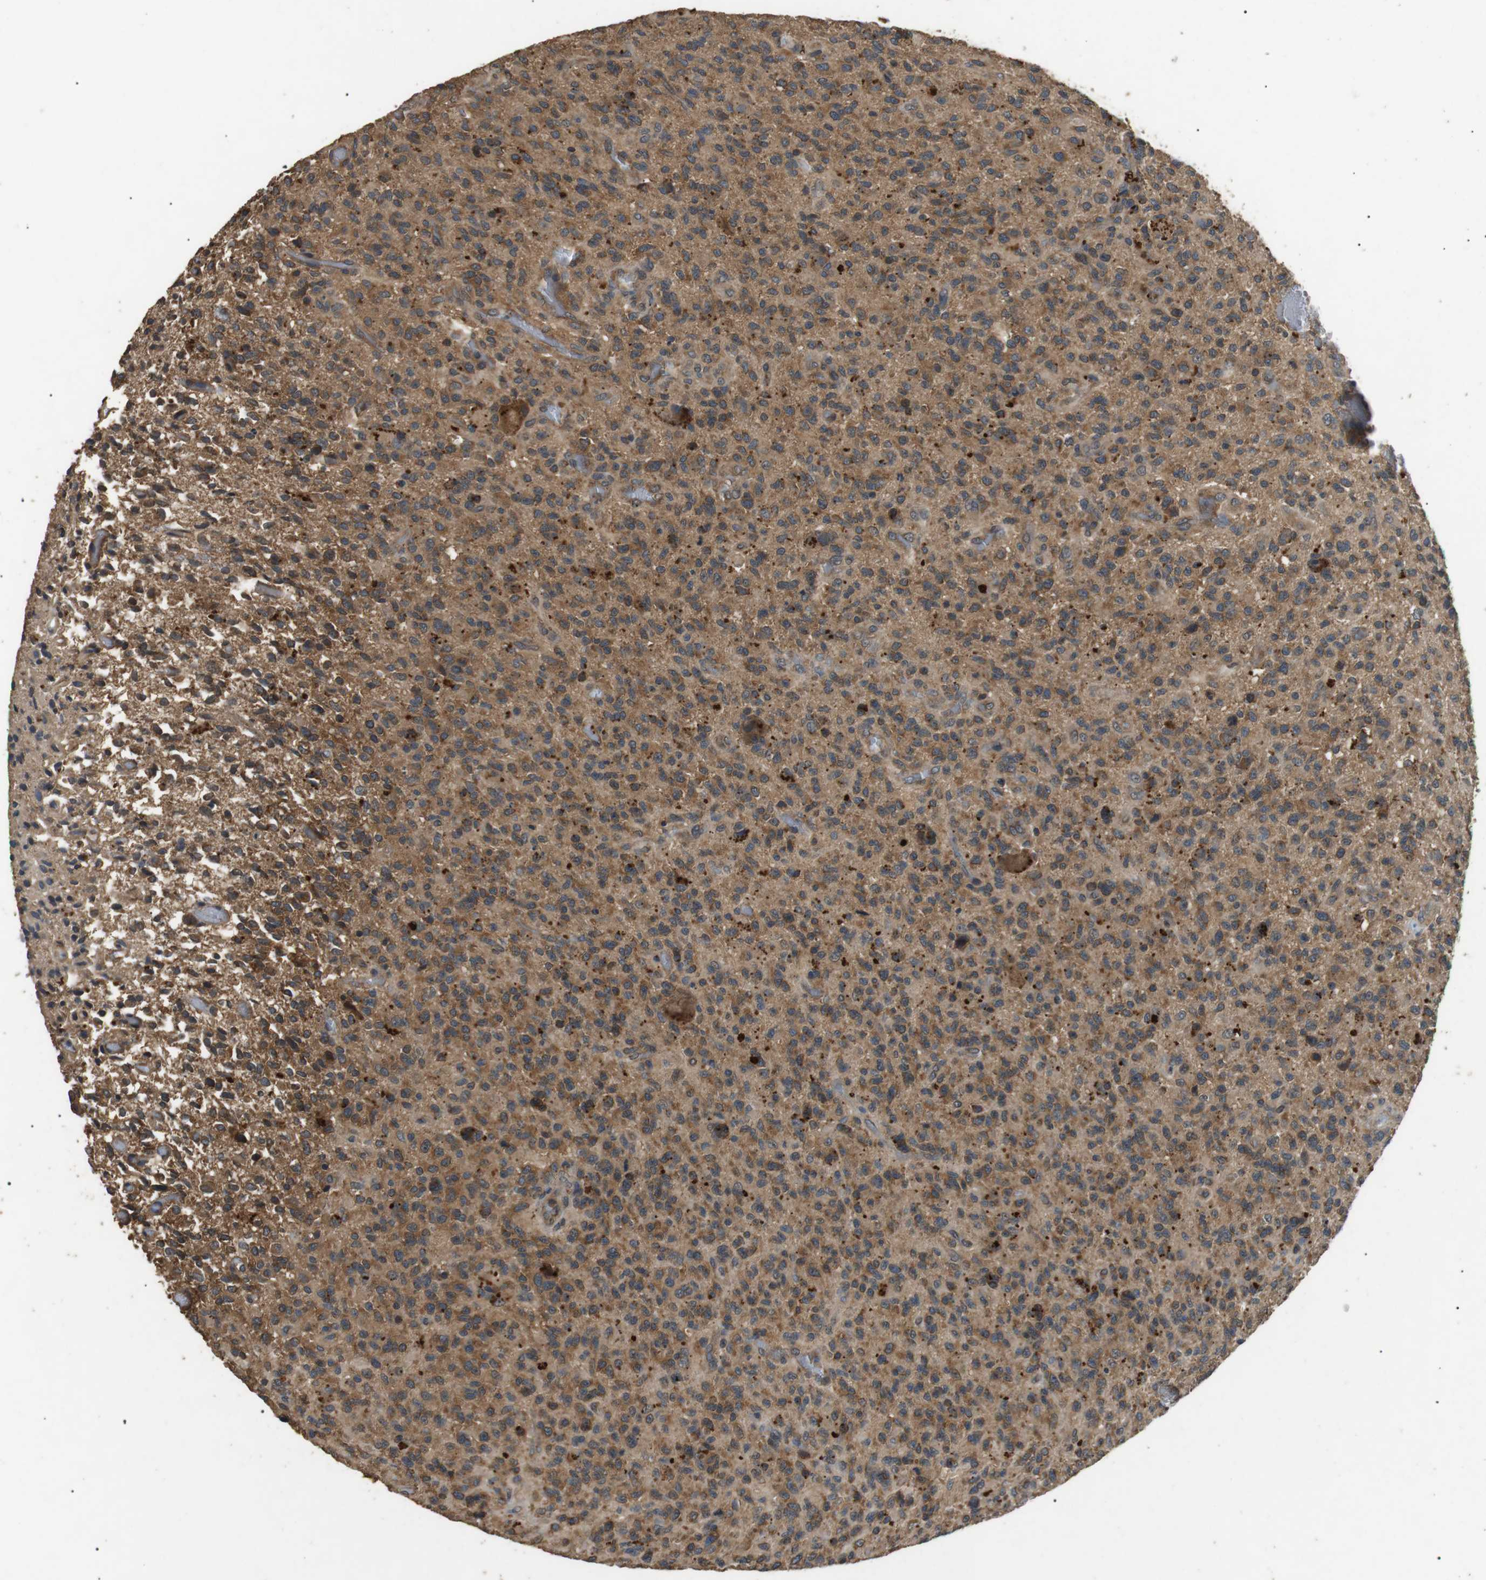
{"staining": {"intensity": "moderate", "quantity": ">75%", "location": "cytoplasmic/membranous"}, "tissue": "glioma", "cell_type": "Tumor cells", "image_type": "cancer", "snomed": [{"axis": "morphology", "description": "Glioma, malignant, High grade"}, {"axis": "topography", "description": "Brain"}], "caption": "Immunohistochemistry photomicrograph of neoplastic tissue: human malignant high-grade glioma stained using immunohistochemistry (IHC) reveals medium levels of moderate protein expression localized specifically in the cytoplasmic/membranous of tumor cells, appearing as a cytoplasmic/membranous brown color.", "gene": "TBC1D15", "patient": {"sex": "male", "age": 71}}